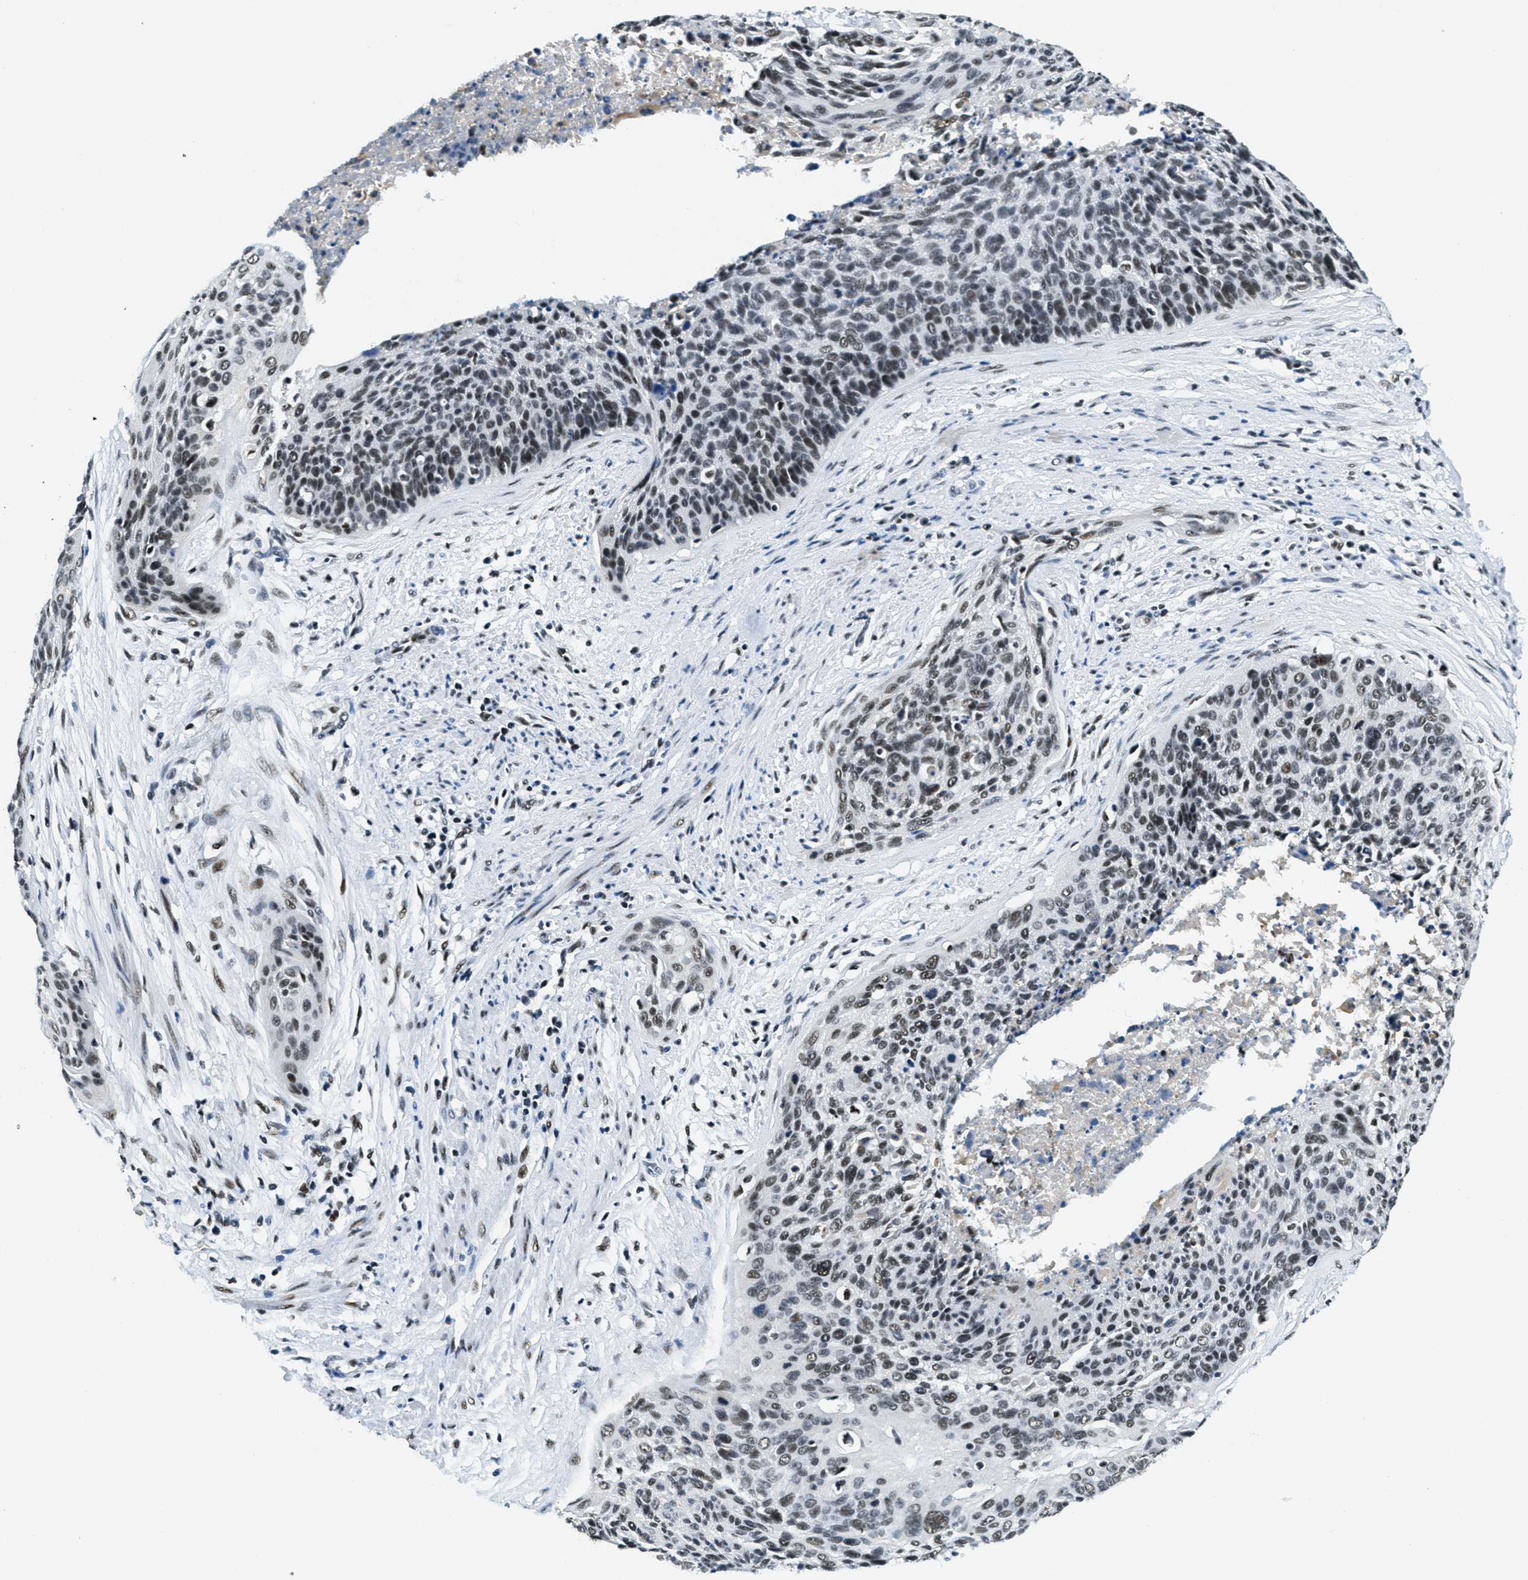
{"staining": {"intensity": "moderate", "quantity": ">75%", "location": "nuclear"}, "tissue": "cervical cancer", "cell_type": "Tumor cells", "image_type": "cancer", "snomed": [{"axis": "morphology", "description": "Squamous cell carcinoma, NOS"}, {"axis": "topography", "description": "Cervix"}], "caption": "High-power microscopy captured an IHC micrograph of squamous cell carcinoma (cervical), revealing moderate nuclear expression in about >75% of tumor cells.", "gene": "SSB", "patient": {"sex": "female", "age": 55}}